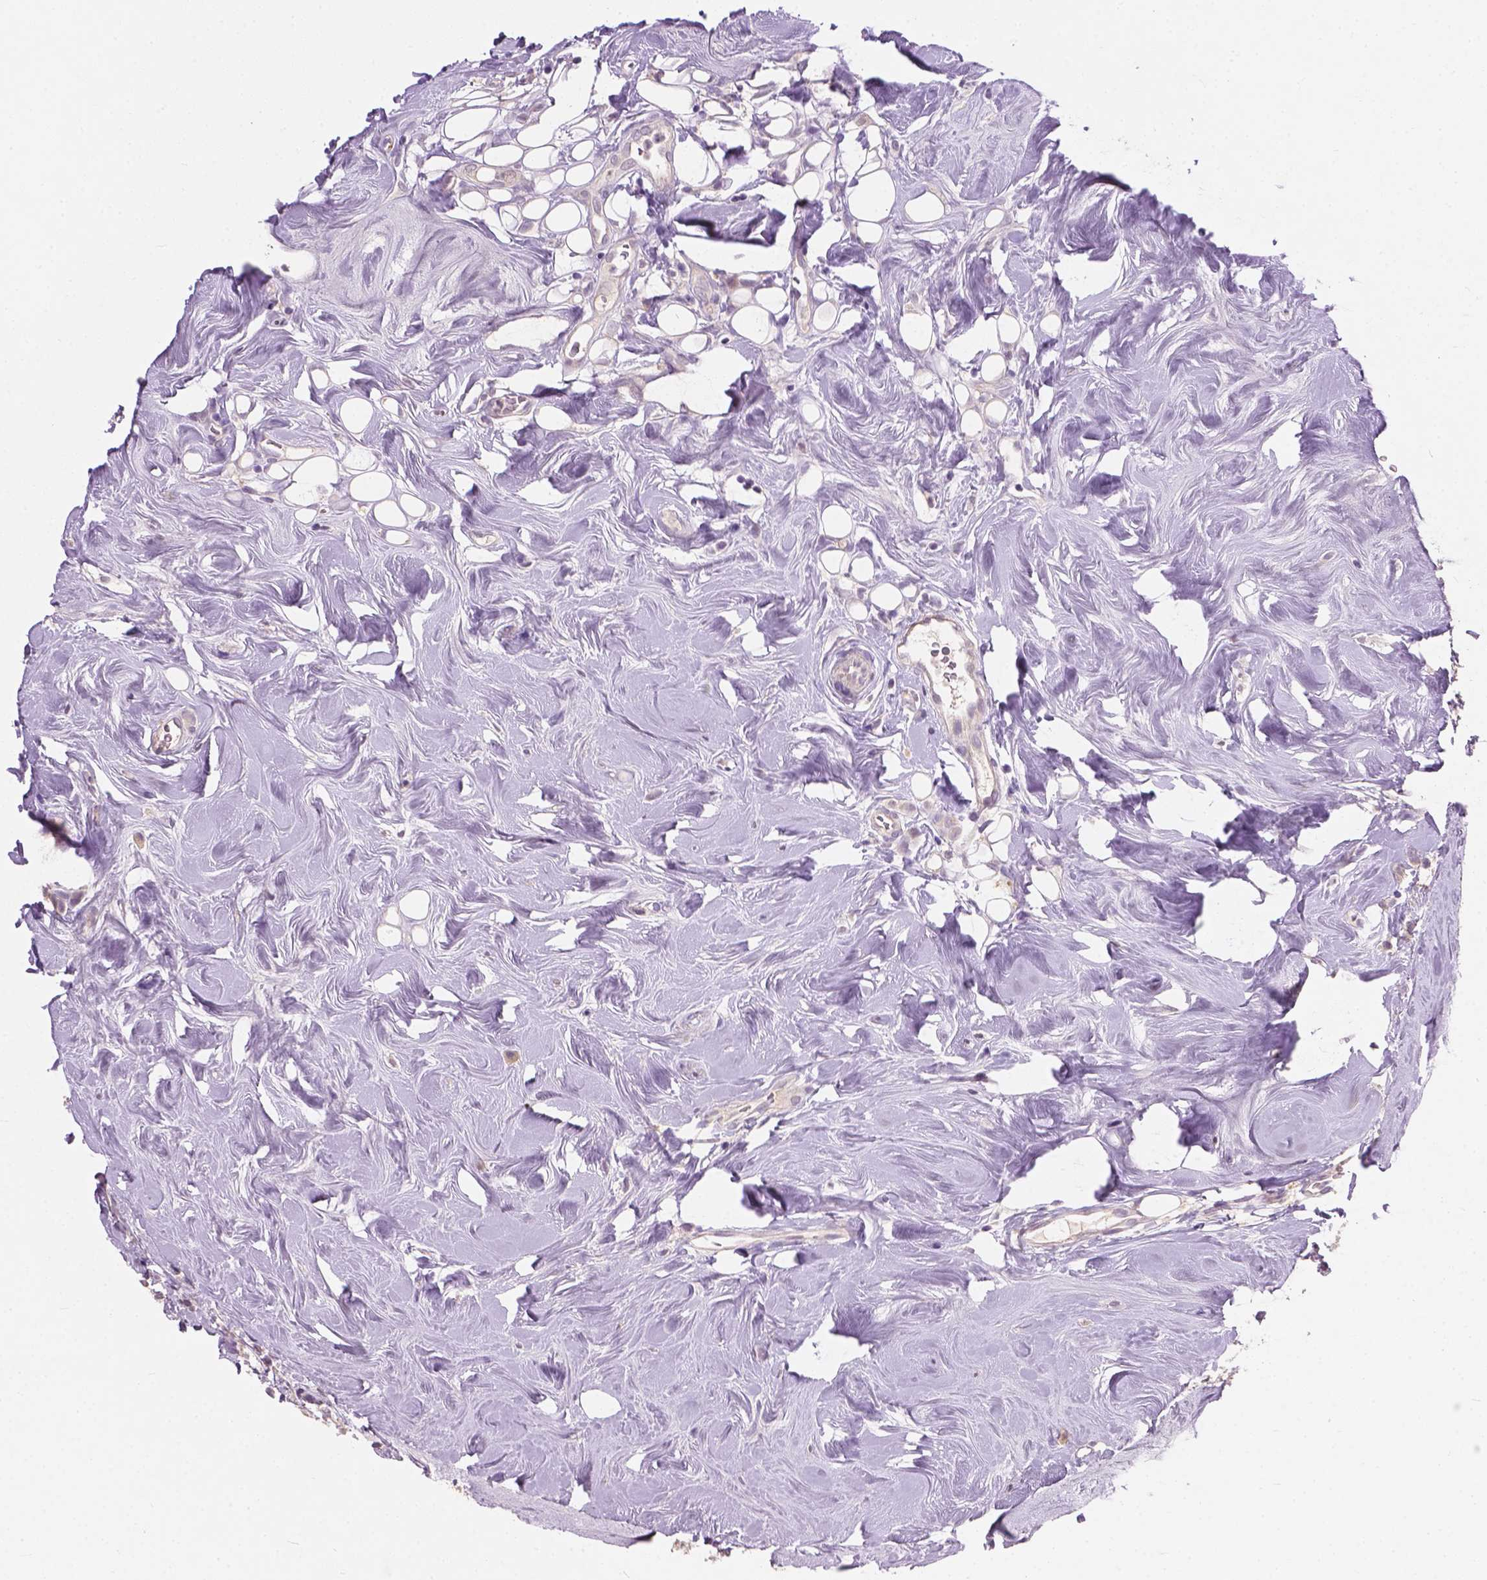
{"staining": {"intensity": "negative", "quantity": "none", "location": "none"}, "tissue": "breast cancer", "cell_type": "Tumor cells", "image_type": "cancer", "snomed": [{"axis": "morphology", "description": "Lobular carcinoma"}, {"axis": "topography", "description": "Breast"}], "caption": "IHC image of neoplastic tissue: breast cancer (lobular carcinoma) stained with DAB (3,3'-diaminobenzidine) displays no significant protein staining in tumor cells.", "gene": "KRT17", "patient": {"sex": "female", "age": 49}}